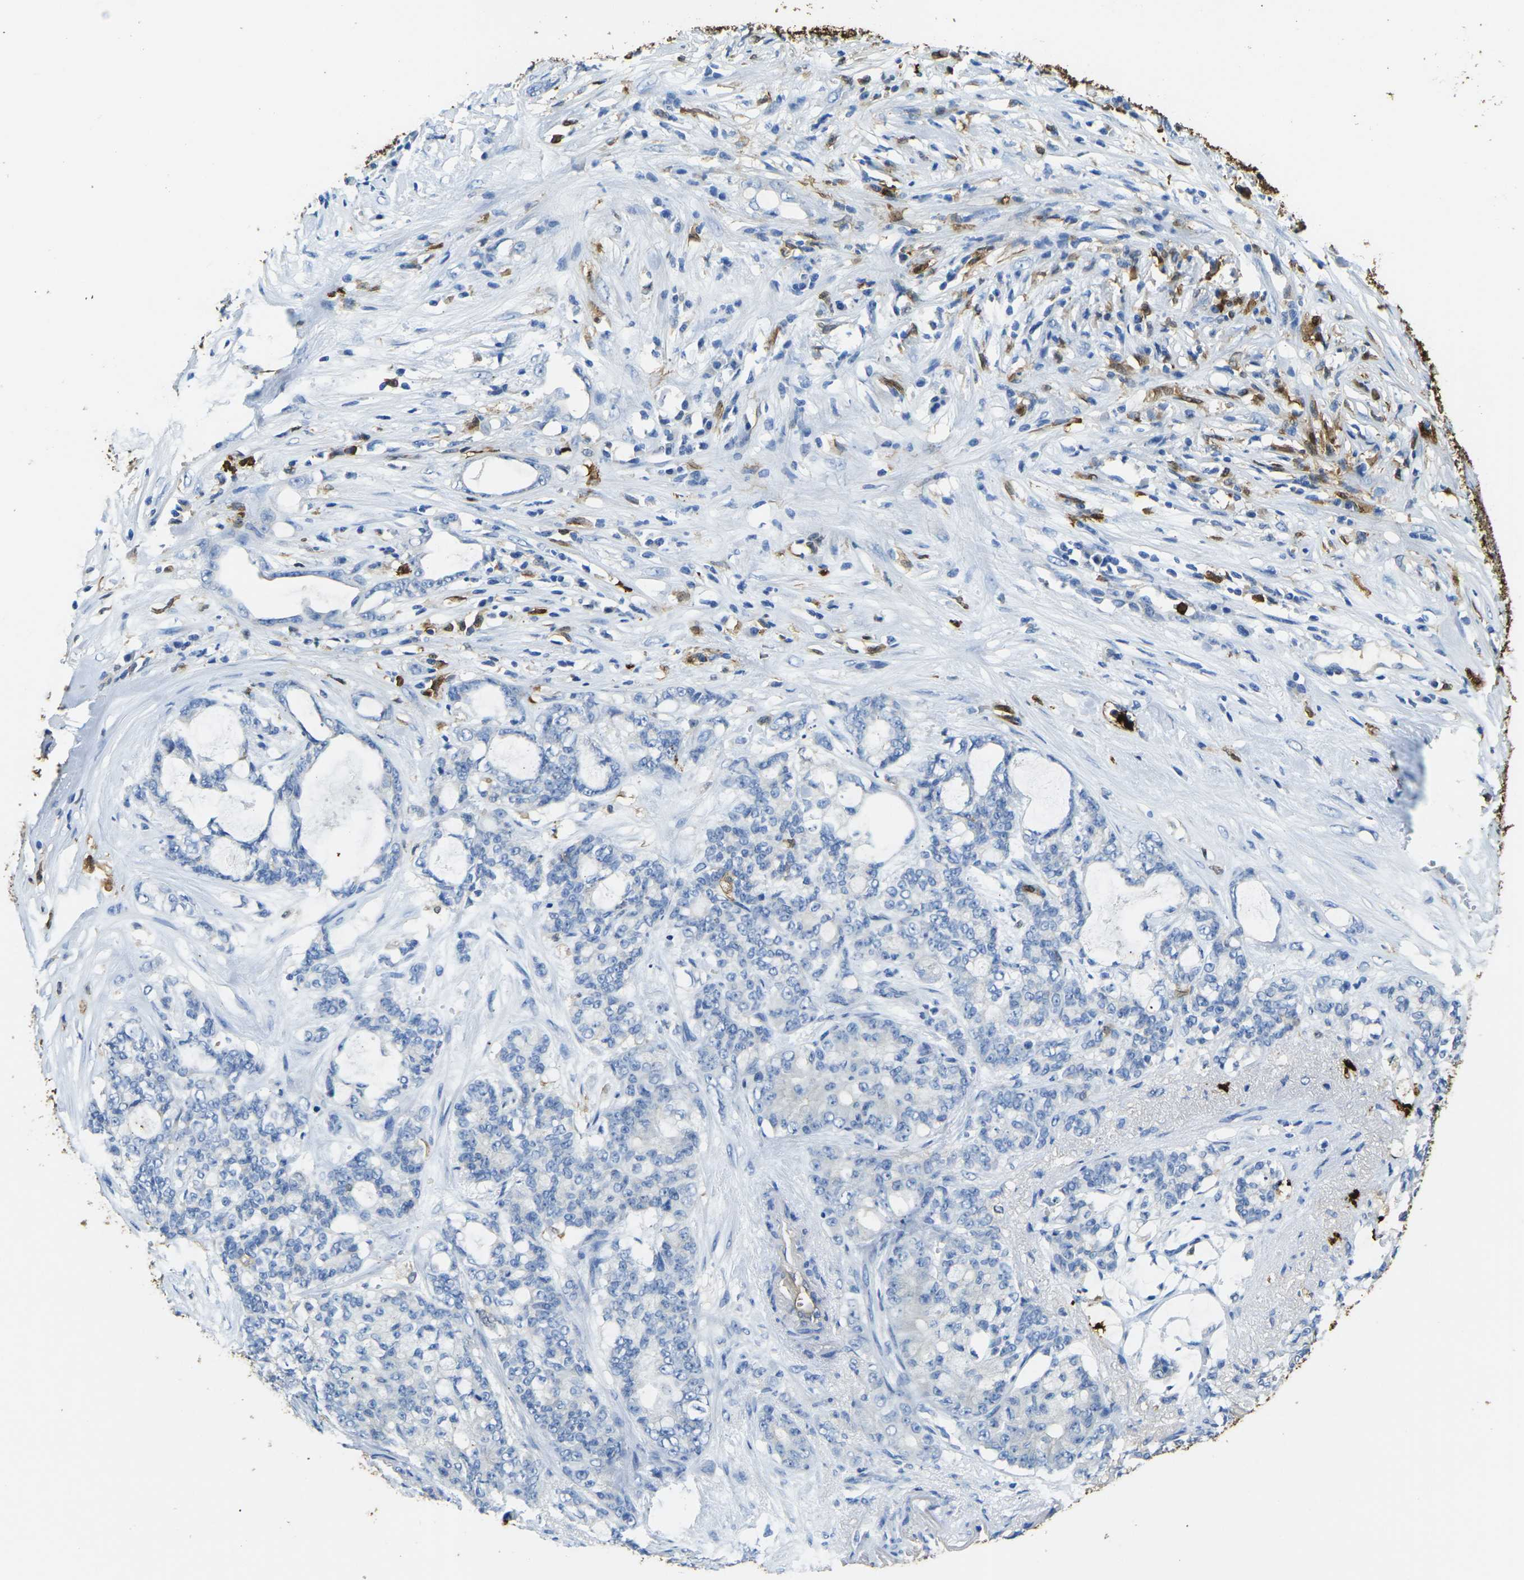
{"staining": {"intensity": "negative", "quantity": "none", "location": "none"}, "tissue": "pancreatic cancer", "cell_type": "Tumor cells", "image_type": "cancer", "snomed": [{"axis": "morphology", "description": "Adenocarcinoma, NOS"}, {"axis": "topography", "description": "Pancreas"}], "caption": "A micrograph of pancreatic cancer (adenocarcinoma) stained for a protein demonstrates no brown staining in tumor cells.", "gene": "S100A9", "patient": {"sex": "female", "age": 73}}